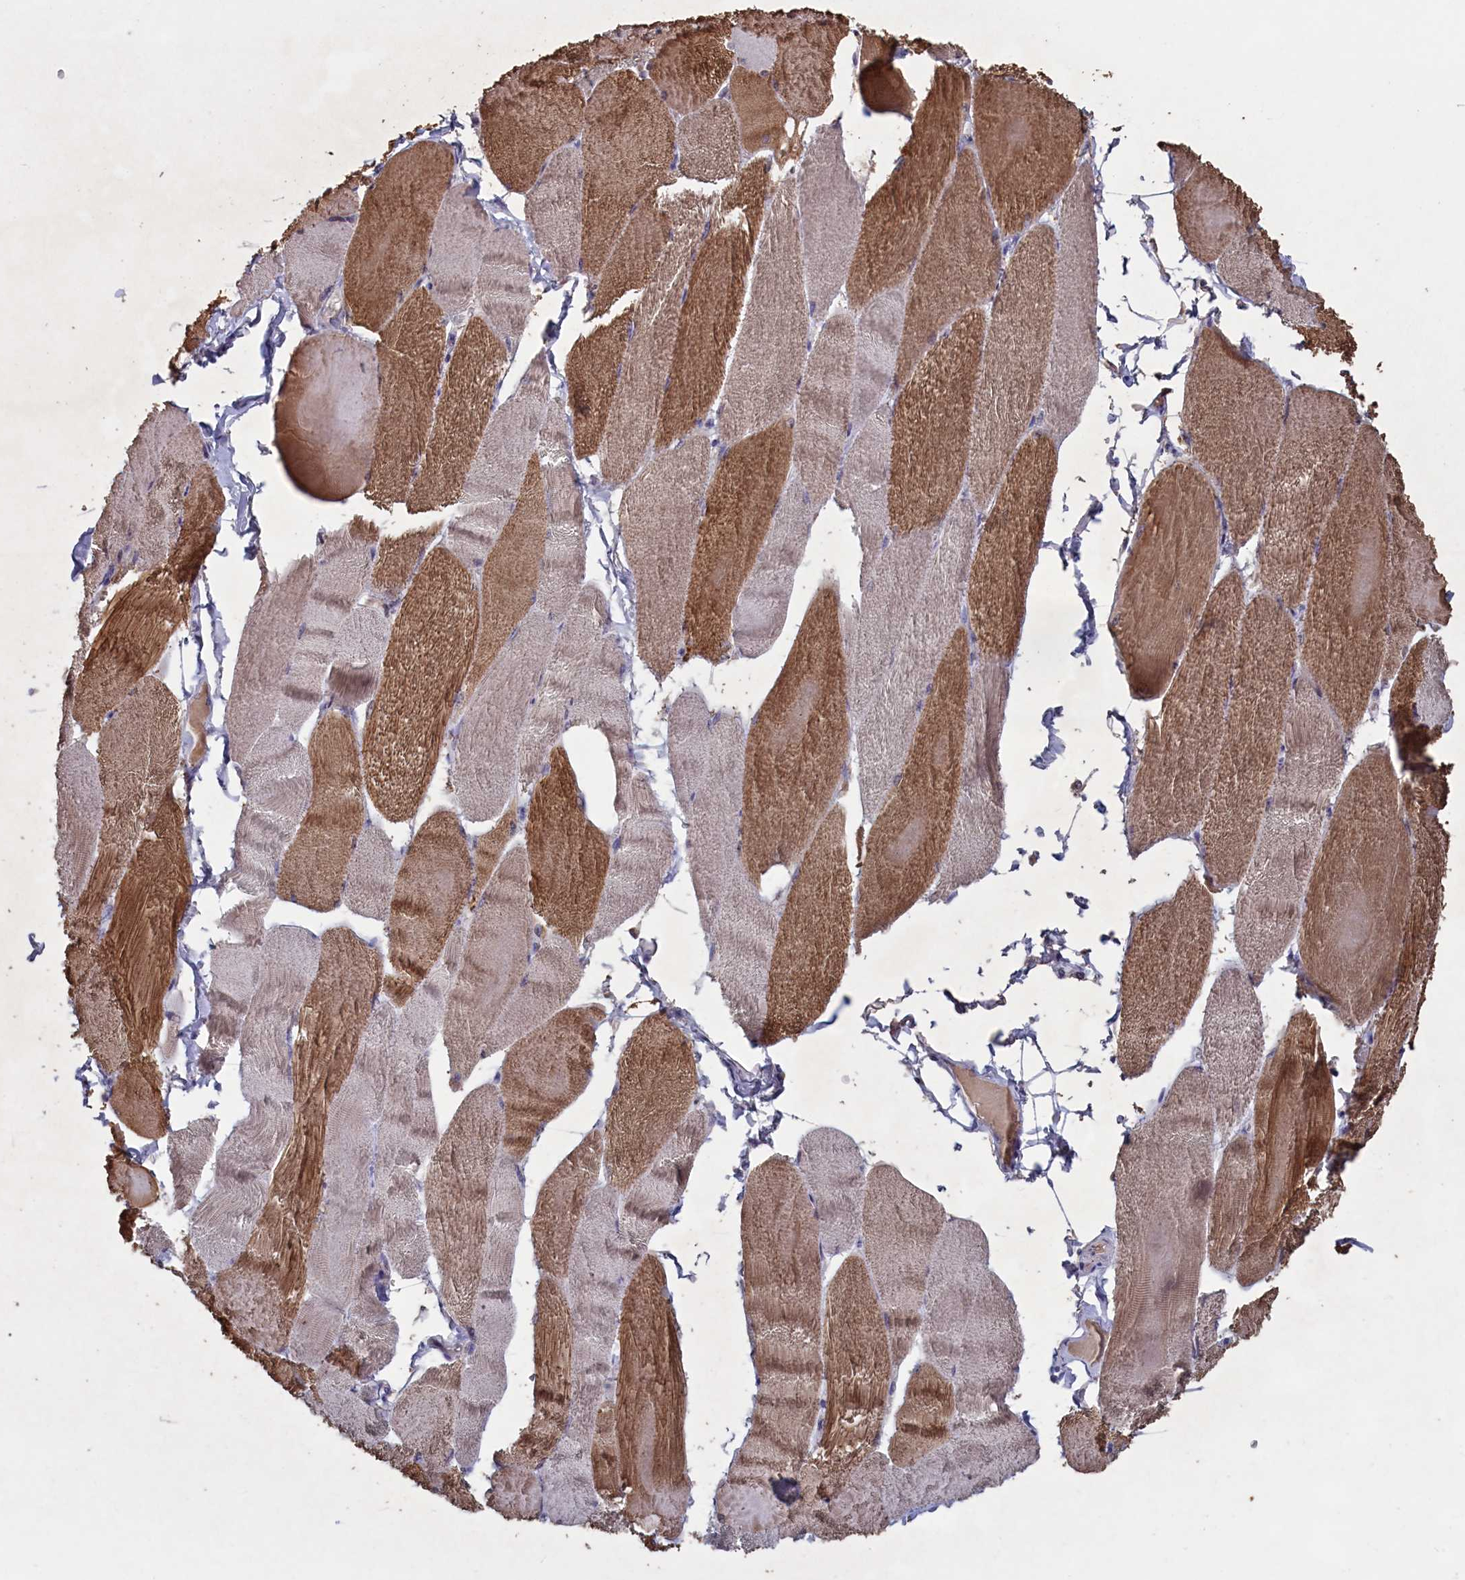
{"staining": {"intensity": "moderate", "quantity": "25%-75%", "location": "cytoplasmic/membranous"}, "tissue": "skeletal muscle", "cell_type": "Myocytes", "image_type": "normal", "snomed": [{"axis": "morphology", "description": "Normal tissue, NOS"}, {"axis": "morphology", "description": "Basal cell carcinoma"}, {"axis": "topography", "description": "Skeletal muscle"}], "caption": "Moderate cytoplasmic/membranous staining is identified in about 25%-75% of myocytes in benign skeletal muscle.", "gene": "NIBAN3", "patient": {"sex": "female", "age": 64}}